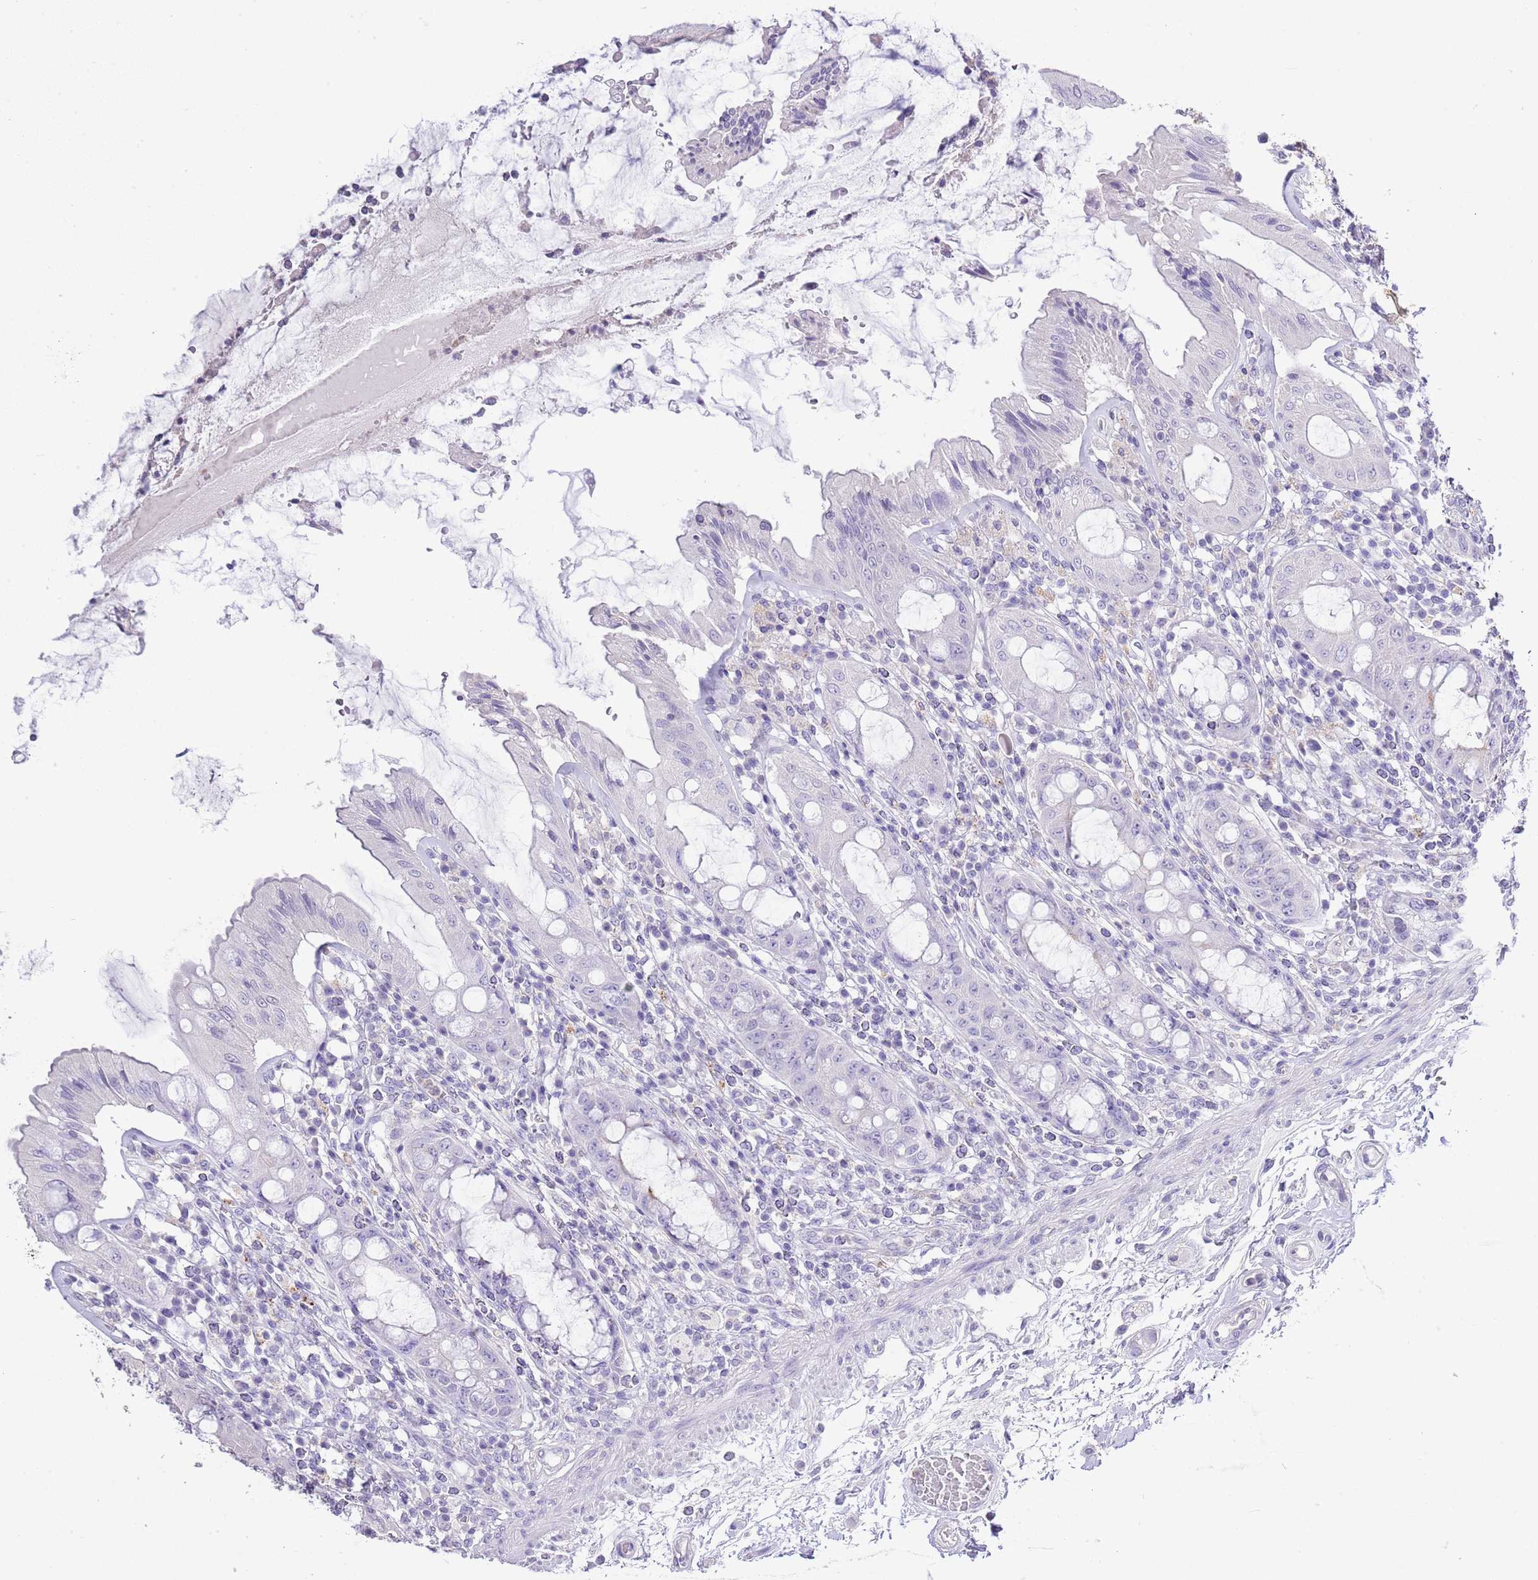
{"staining": {"intensity": "moderate", "quantity": "<25%", "location": "cytoplasmic/membranous"}, "tissue": "rectum", "cell_type": "Glandular cells", "image_type": "normal", "snomed": [{"axis": "morphology", "description": "Normal tissue, NOS"}, {"axis": "topography", "description": "Rectum"}], "caption": "IHC of normal human rectum exhibits low levels of moderate cytoplasmic/membranous staining in about <25% of glandular cells.", "gene": "OR2Z1", "patient": {"sex": "female", "age": 57}}